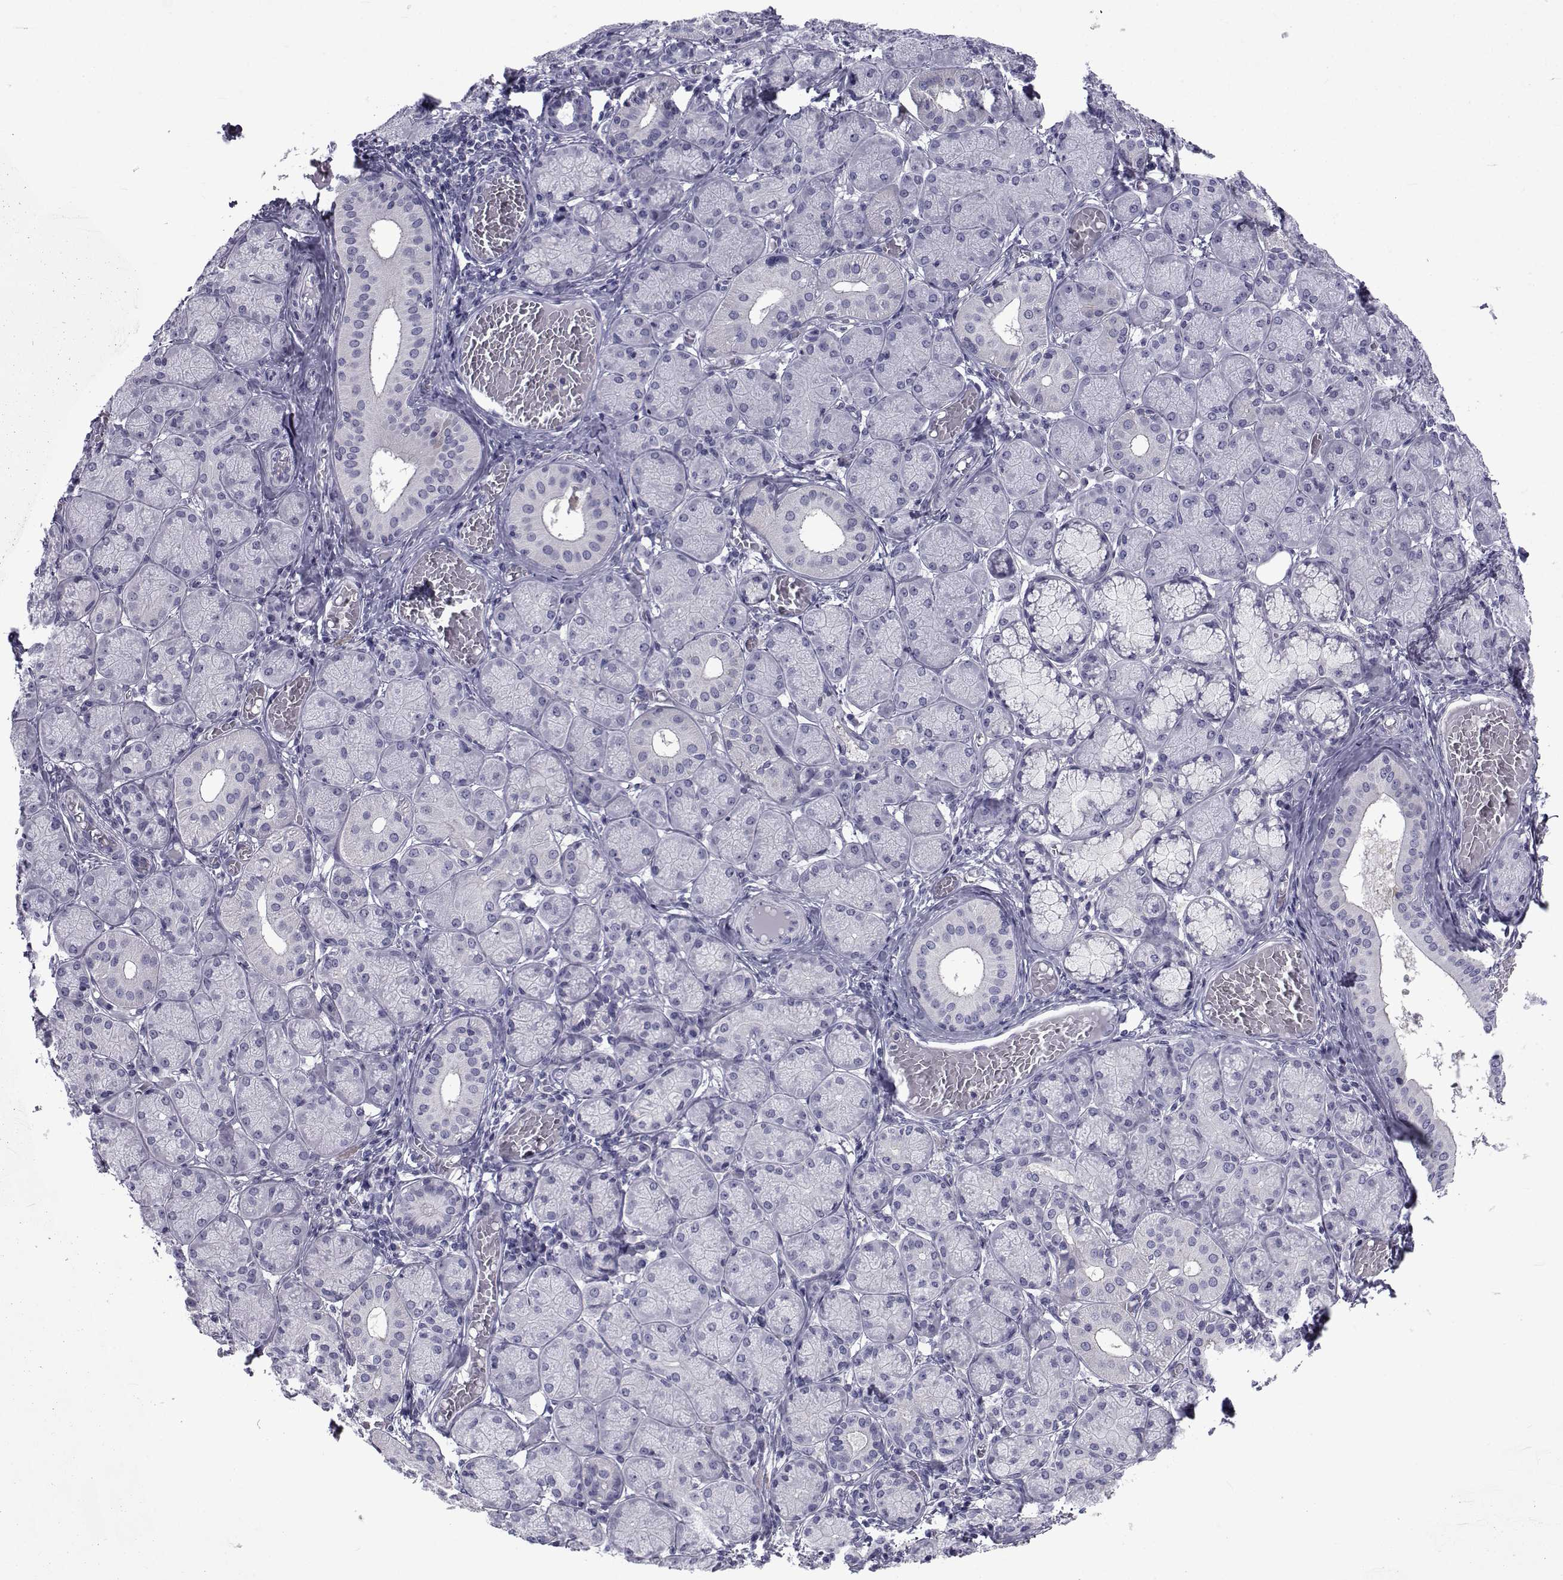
{"staining": {"intensity": "negative", "quantity": "none", "location": "none"}, "tissue": "salivary gland", "cell_type": "Glandular cells", "image_type": "normal", "snomed": [{"axis": "morphology", "description": "Normal tissue, NOS"}, {"axis": "topography", "description": "Salivary gland"}, {"axis": "topography", "description": "Peripheral nerve tissue"}], "caption": "DAB immunohistochemical staining of unremarkable human salivary gland displays no significant expression in glandular cells. (Brightfield microscopy of DAB immunohistochemistry (IHC) at high magnification).", "gene": "PDE6G", "patient": {"sex": "female", "age": 24}}